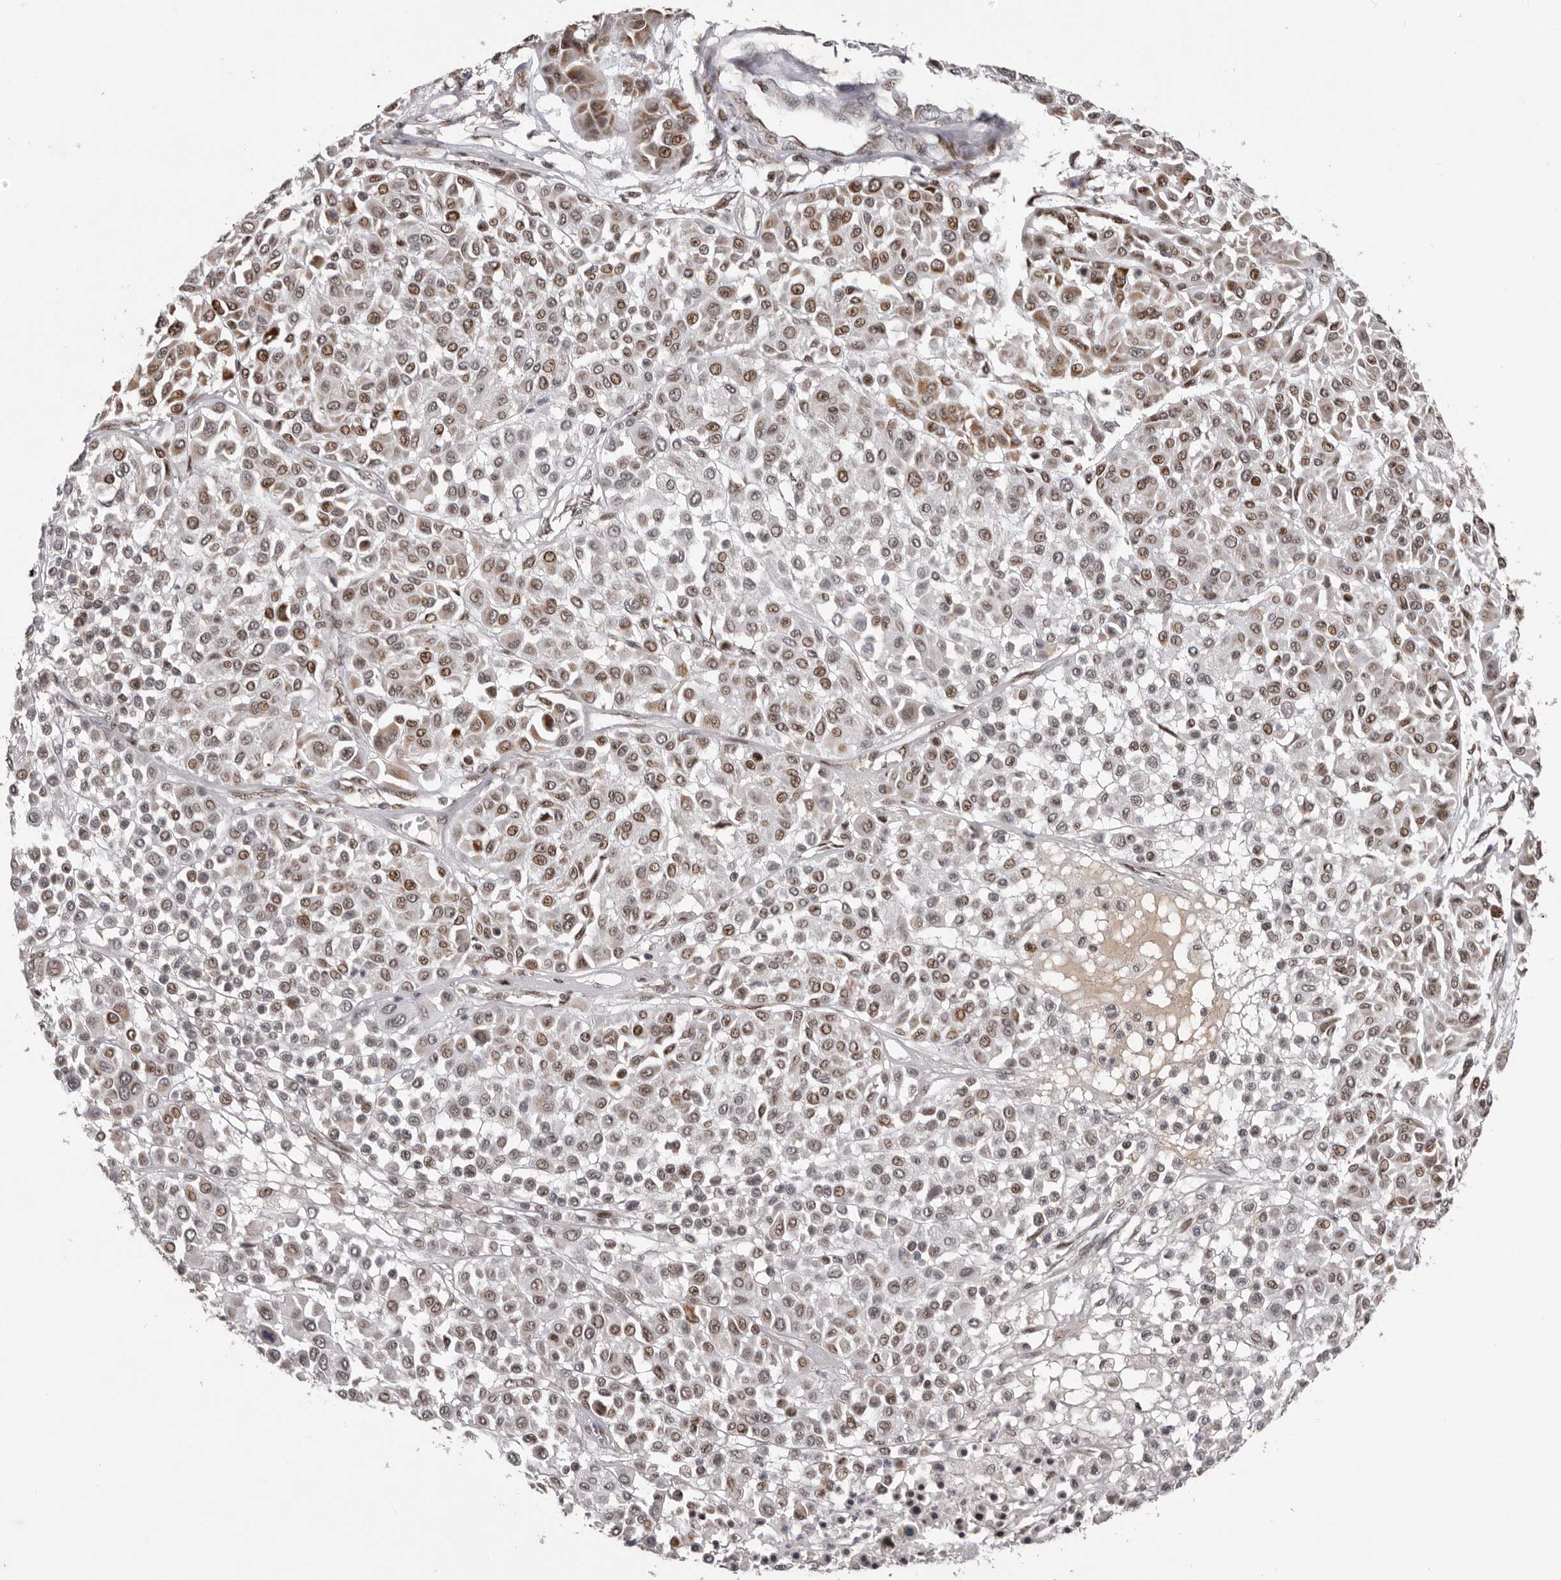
{"staining": {"intensity": "moderate", "quantity": ">75%", "location": "cytoplasmic/membranous,nuclear"}, "tissue": "melanoma", "cell_type": "Tumor cells", "image_type": "cancer", "snomed": [{"axis": "morphology", "description": "Malignant melanoma, Metastatic site"}, {"axis": "topography", "description": "Soft tissue"}], "caption": "Melanoma was stained to show a protein in brown. There is medium levels of moderate cytoplasmic/membranous and nuclear staining in about >75% of tumor cells. (IHC, brightfield microscopy, high magnification).", "gene": "C17orf99", "patient": {"sex": "male", "age": 41}}